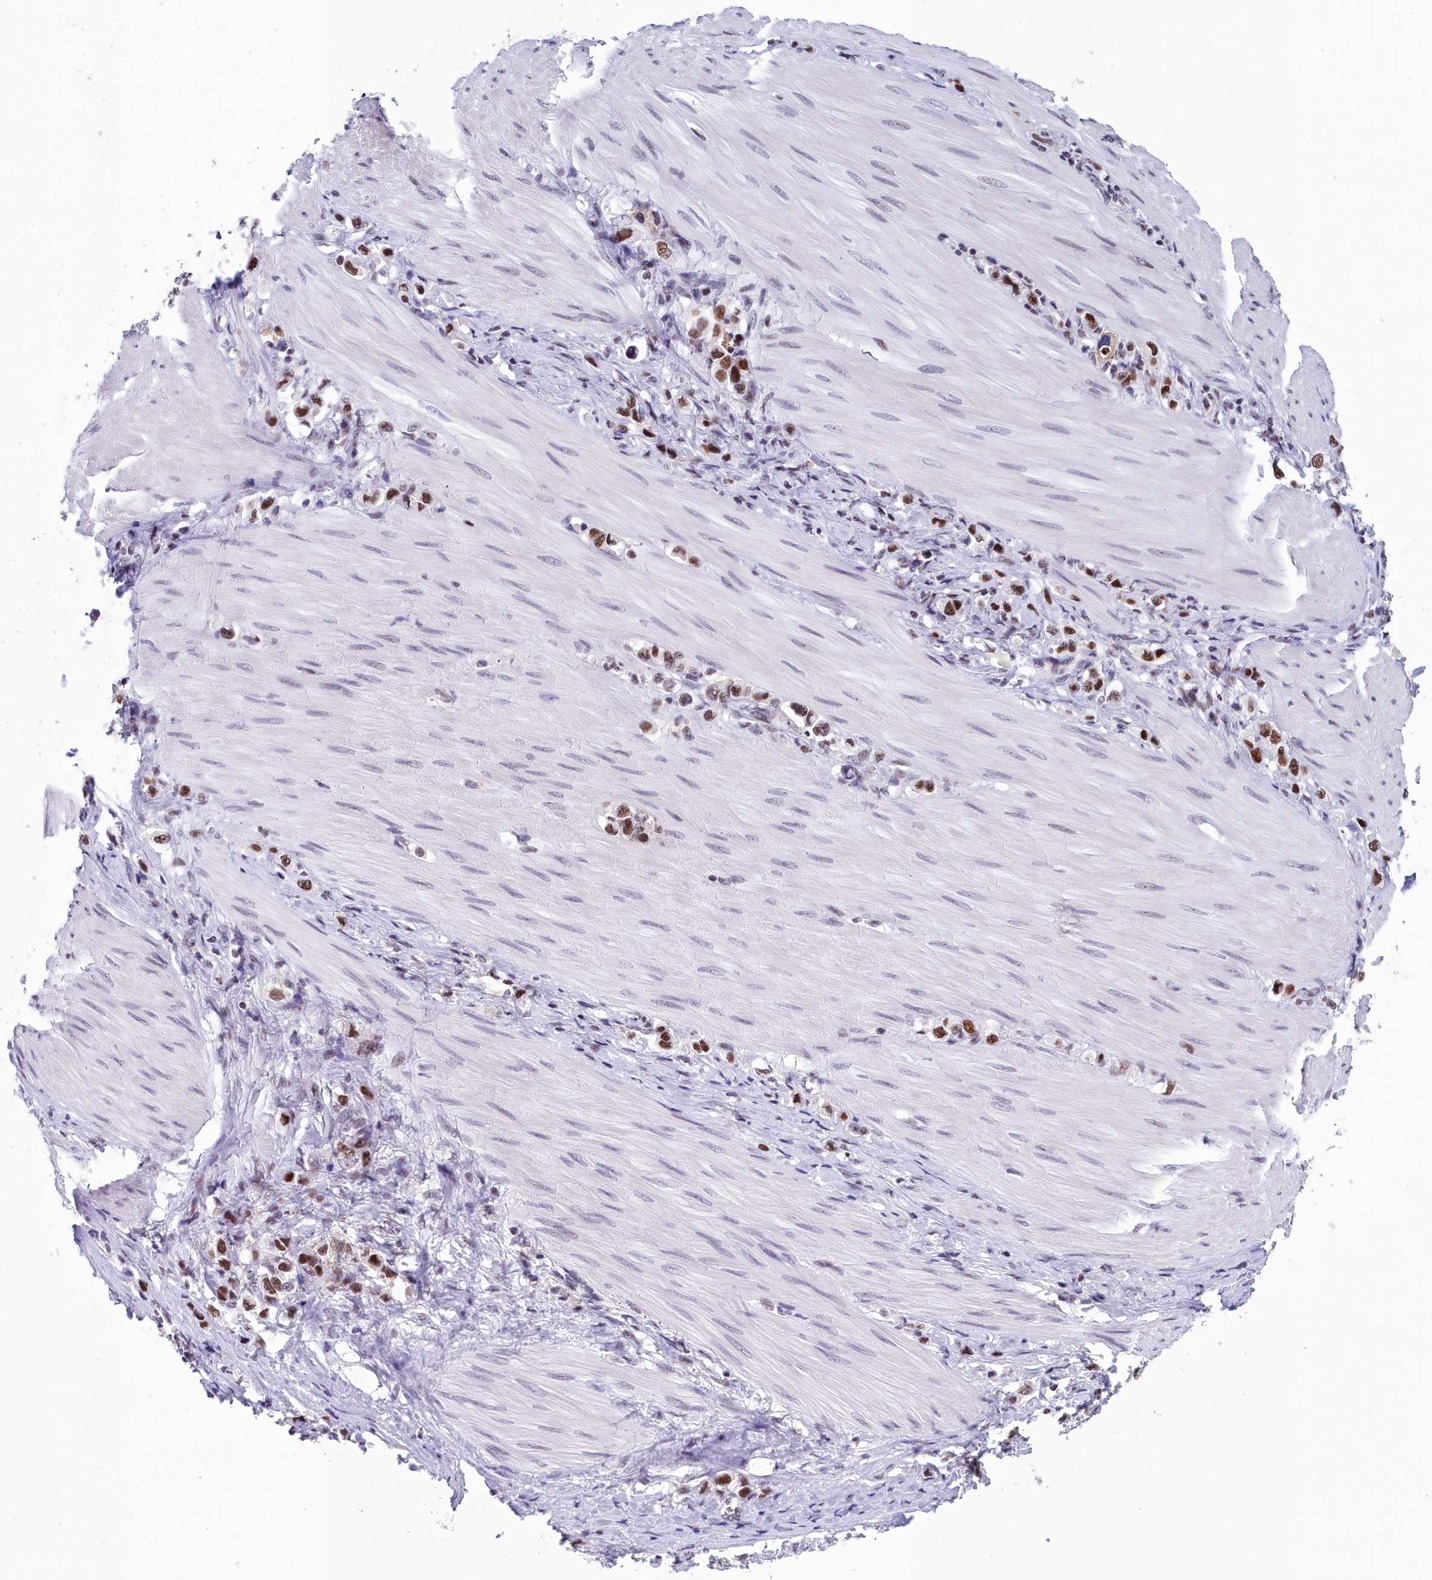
{"staining": {"intensity": "strong", "quantity": ">75%", "location": "nuclear"}, "tissue": "stomach cancer", "cell_type": "Tumor cells", "image_type": "cancer", "snomed": [{"axis": "morphology", "description": "Adenocarcinoma, NOS"}, {"axis": "topography", "description": "Stomach"}], "caption": "The photomicrograph reveals a brown stain indicating the presence of a protein in the nuclear of tumor cells in stomach cancer.", "gene": "CCDC97", "patient": {"sex": "female", "age": 65}}